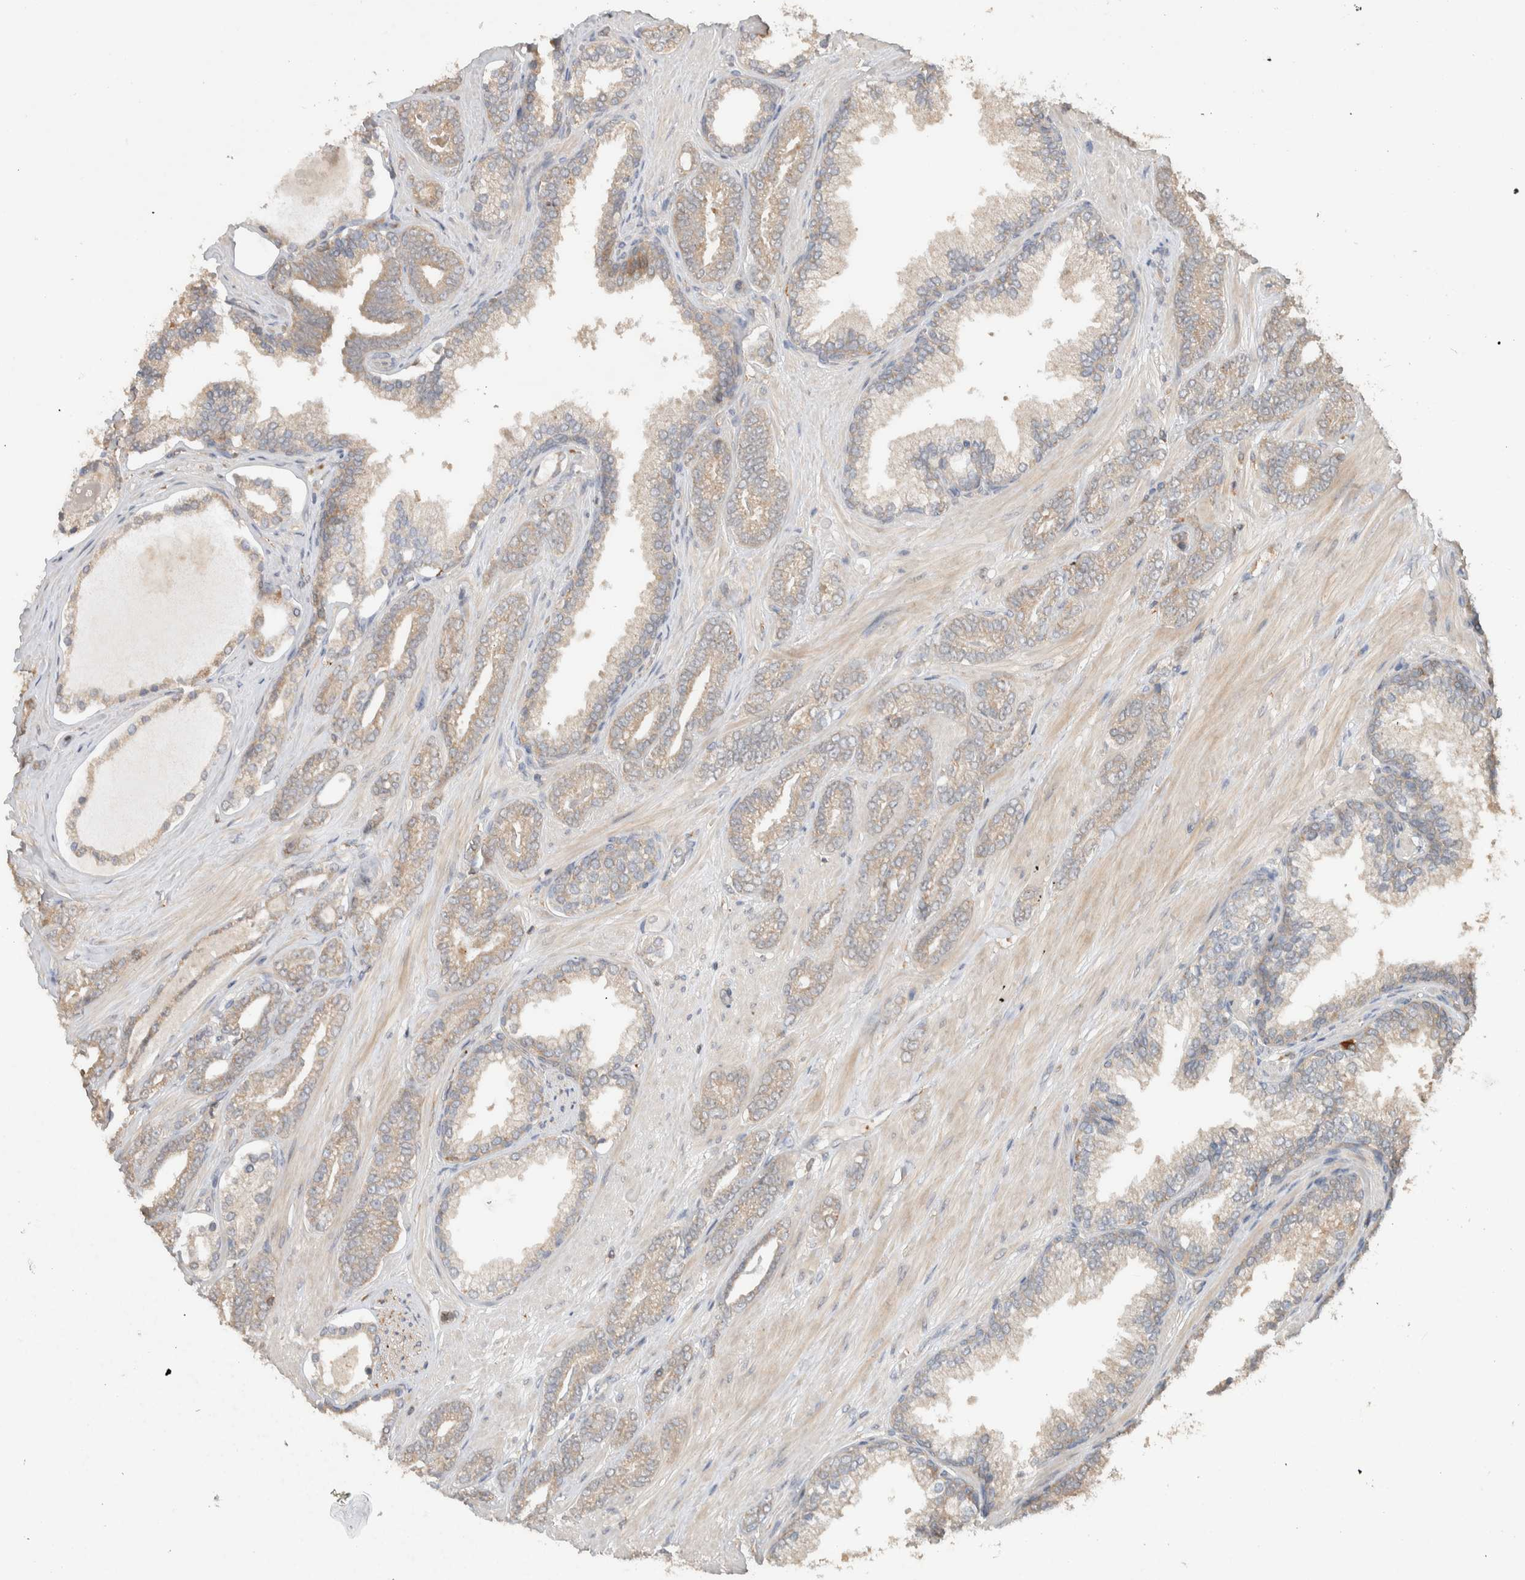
{"staining": {"intensity": "weak", "quantity": "<25%", "location": "cytoplasmic/membranous"}, "tissue": "prostate cancer", "cell_type": "Tumor cells", "image_type": "cancer", "snomed": [{"axis": "morphology", "description": "Adenocarcinoma, Low grade"}, {"axis": "topography", "description": "Prostate"}], "caption": "DAB immunohistochemical staining of prostate adenocarcinoma (low-grade) demonstrates no significant staining in tumor cells. (Brightfield microscopy of DAB immunohistochemistry at high magnification).", "gene": "DEPTOR", "patient": {"sex": "male", "age": 71}}